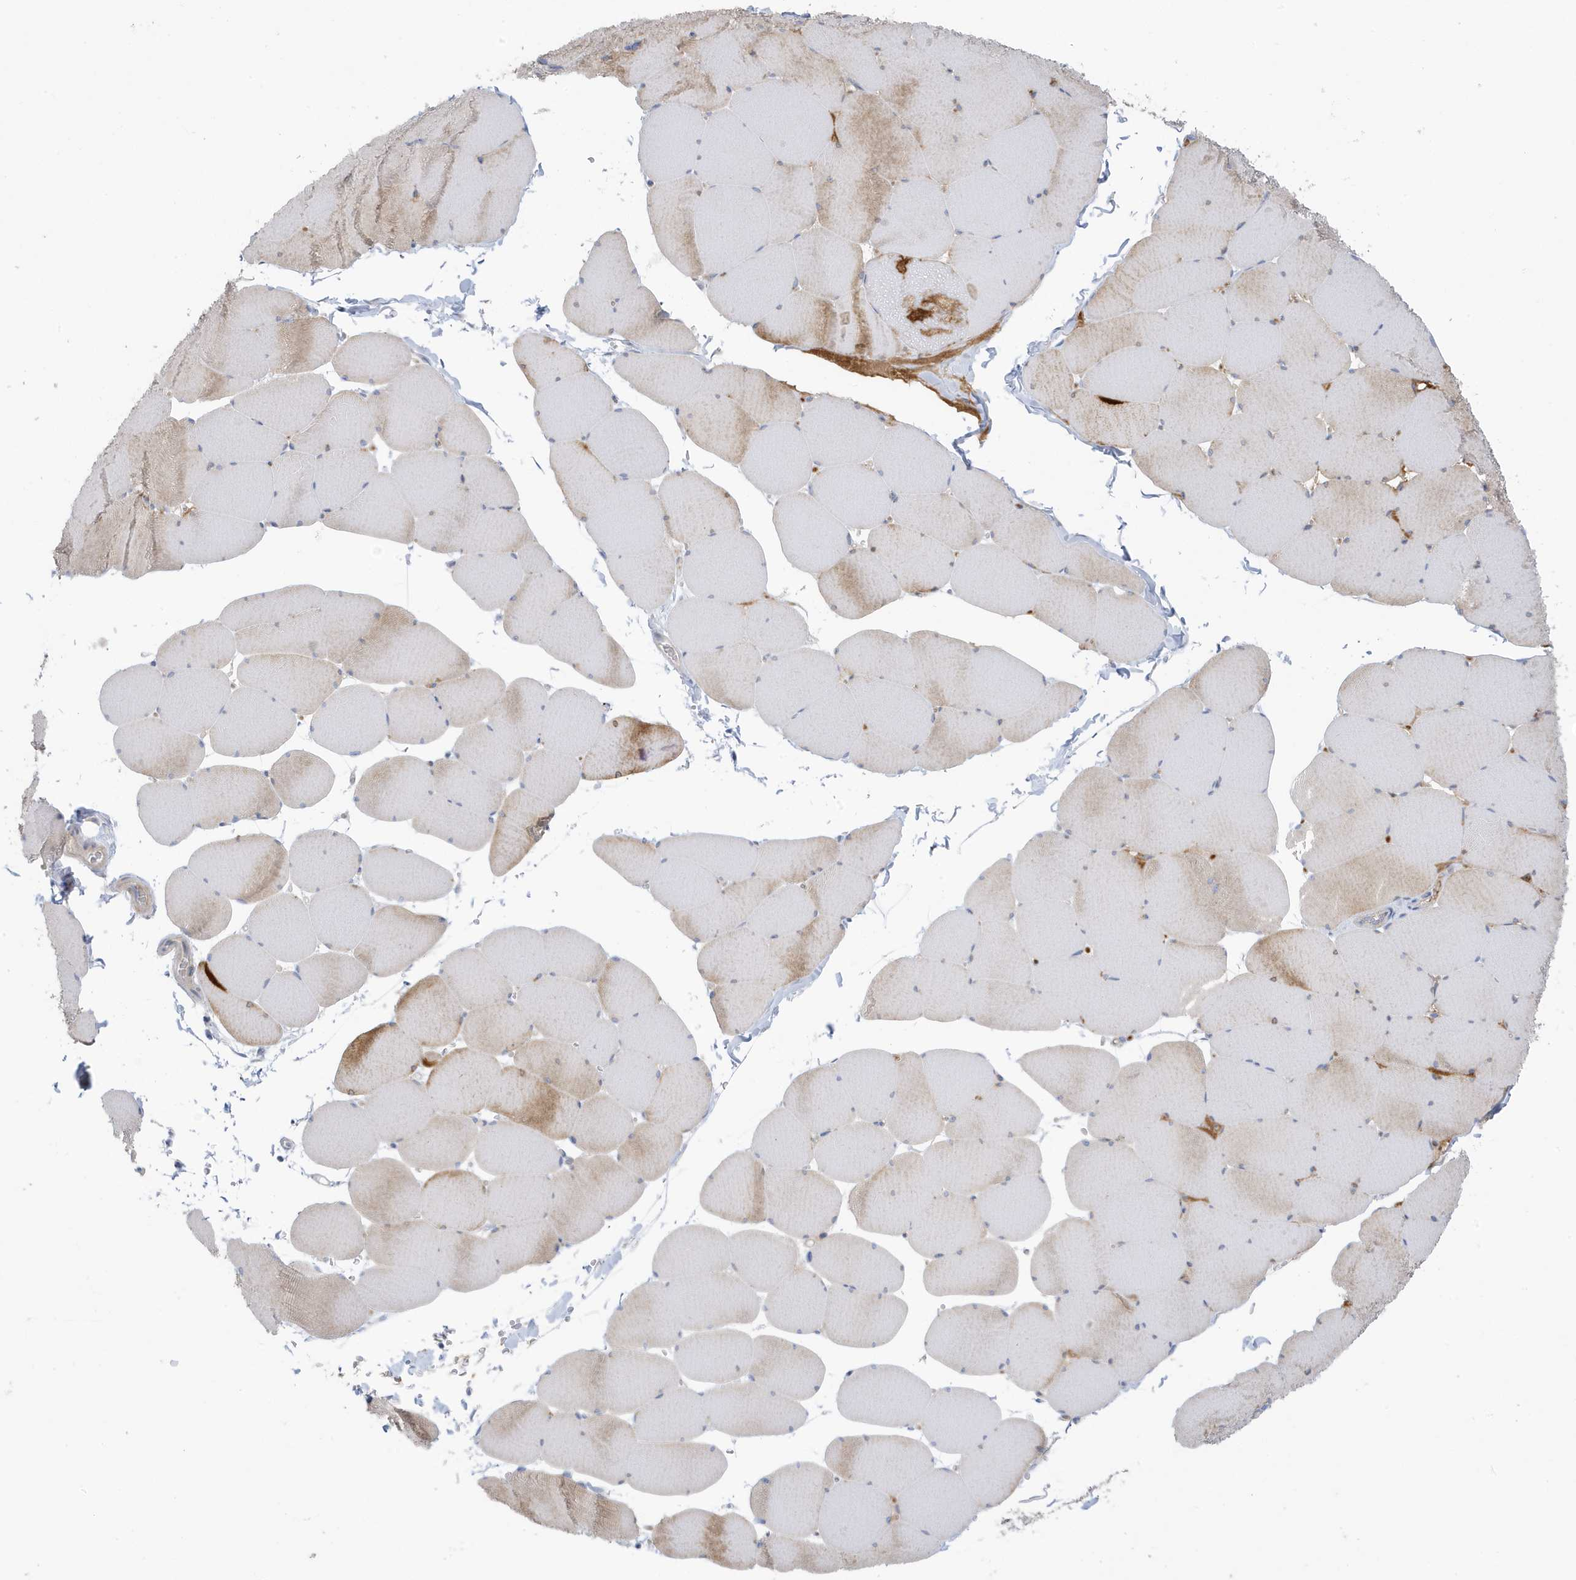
{"staining": {"intensity": "weak", "quantity": "25%-75%", "location": "cytoplasmic/membranous"}, "tissue": "skeletal muscle", "cell_type": "Myocytes", "image_type": "normal", "snomed": [{"axis": "morphology", "description": "Normal tissue, NOS"}, {"axis": "topography", "description": "Skeletal muscle"}, {"axis": "topography", "description": "Head-Neck"}], "caption": "The histopathology image demonstrates staining of unremarkable skeletal muscle, revealing weak cytoplasmic/membranous protein positivity (brown color) within myocytes. (Stains: DAB in brown, nuclei in blue, Microscopy: brightfield microscopy at high magnification).", "gene": "ATP13A5", "patient": {"sex": "male", "age": 66}}